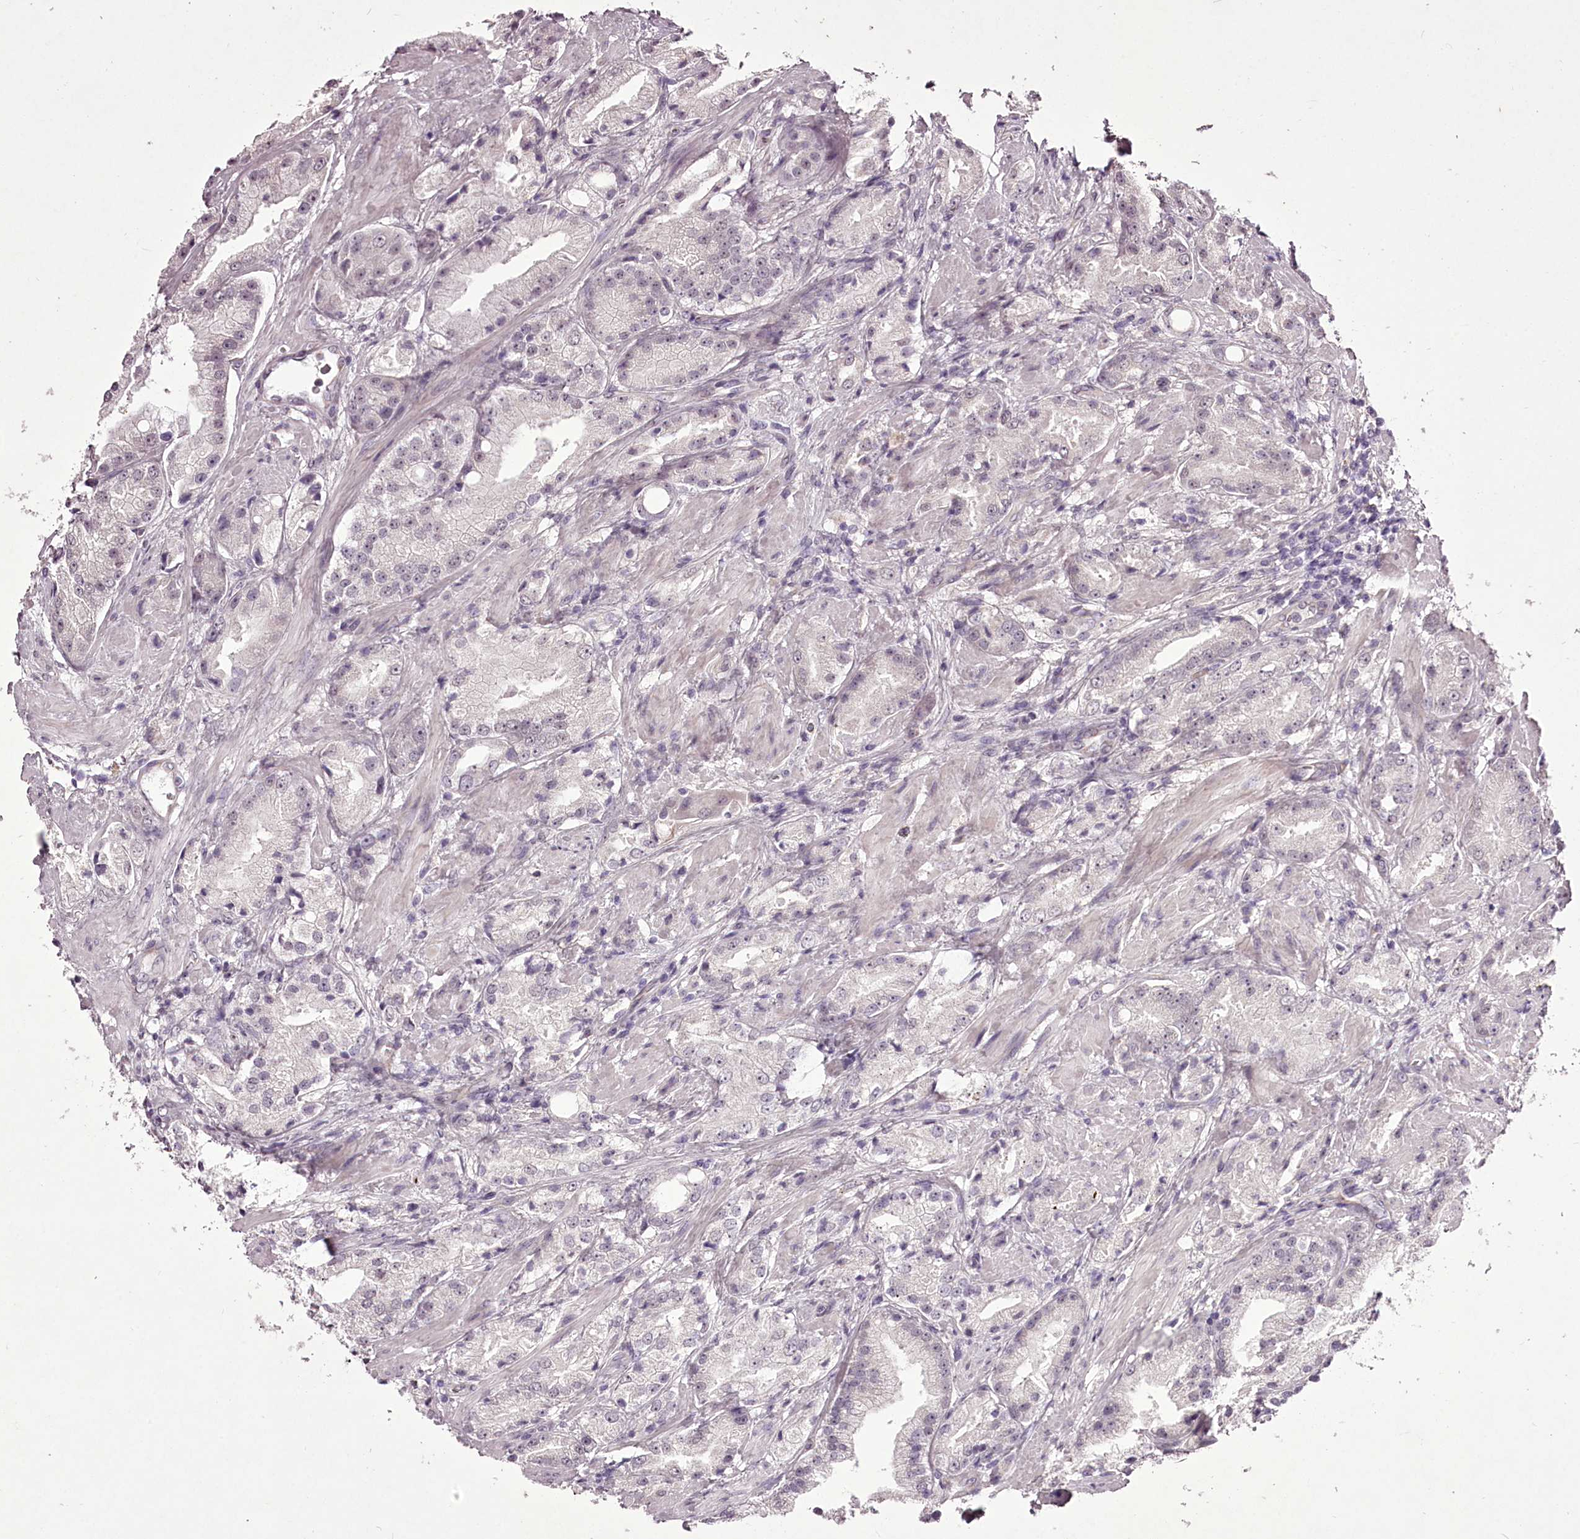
{"staining": {"intensity": "negative", "quantity": "none", "location": "none"}, "tissue": "prostate cancer", "cell_type": "Tumor cells", "image_type": "cancer", "snomed": [{"axis": "morphology", "description": "Adenocarcinoma, Low grade"}, {"axis": "topography", "description": "Prostate"}], "caption": "This is an immunohistochemistry image of prostate low-grade adenocarcinoma. There is no expression in tumor cells.", "gene": "C1orf56", "patient": {"sex": "male", "age": 67}}